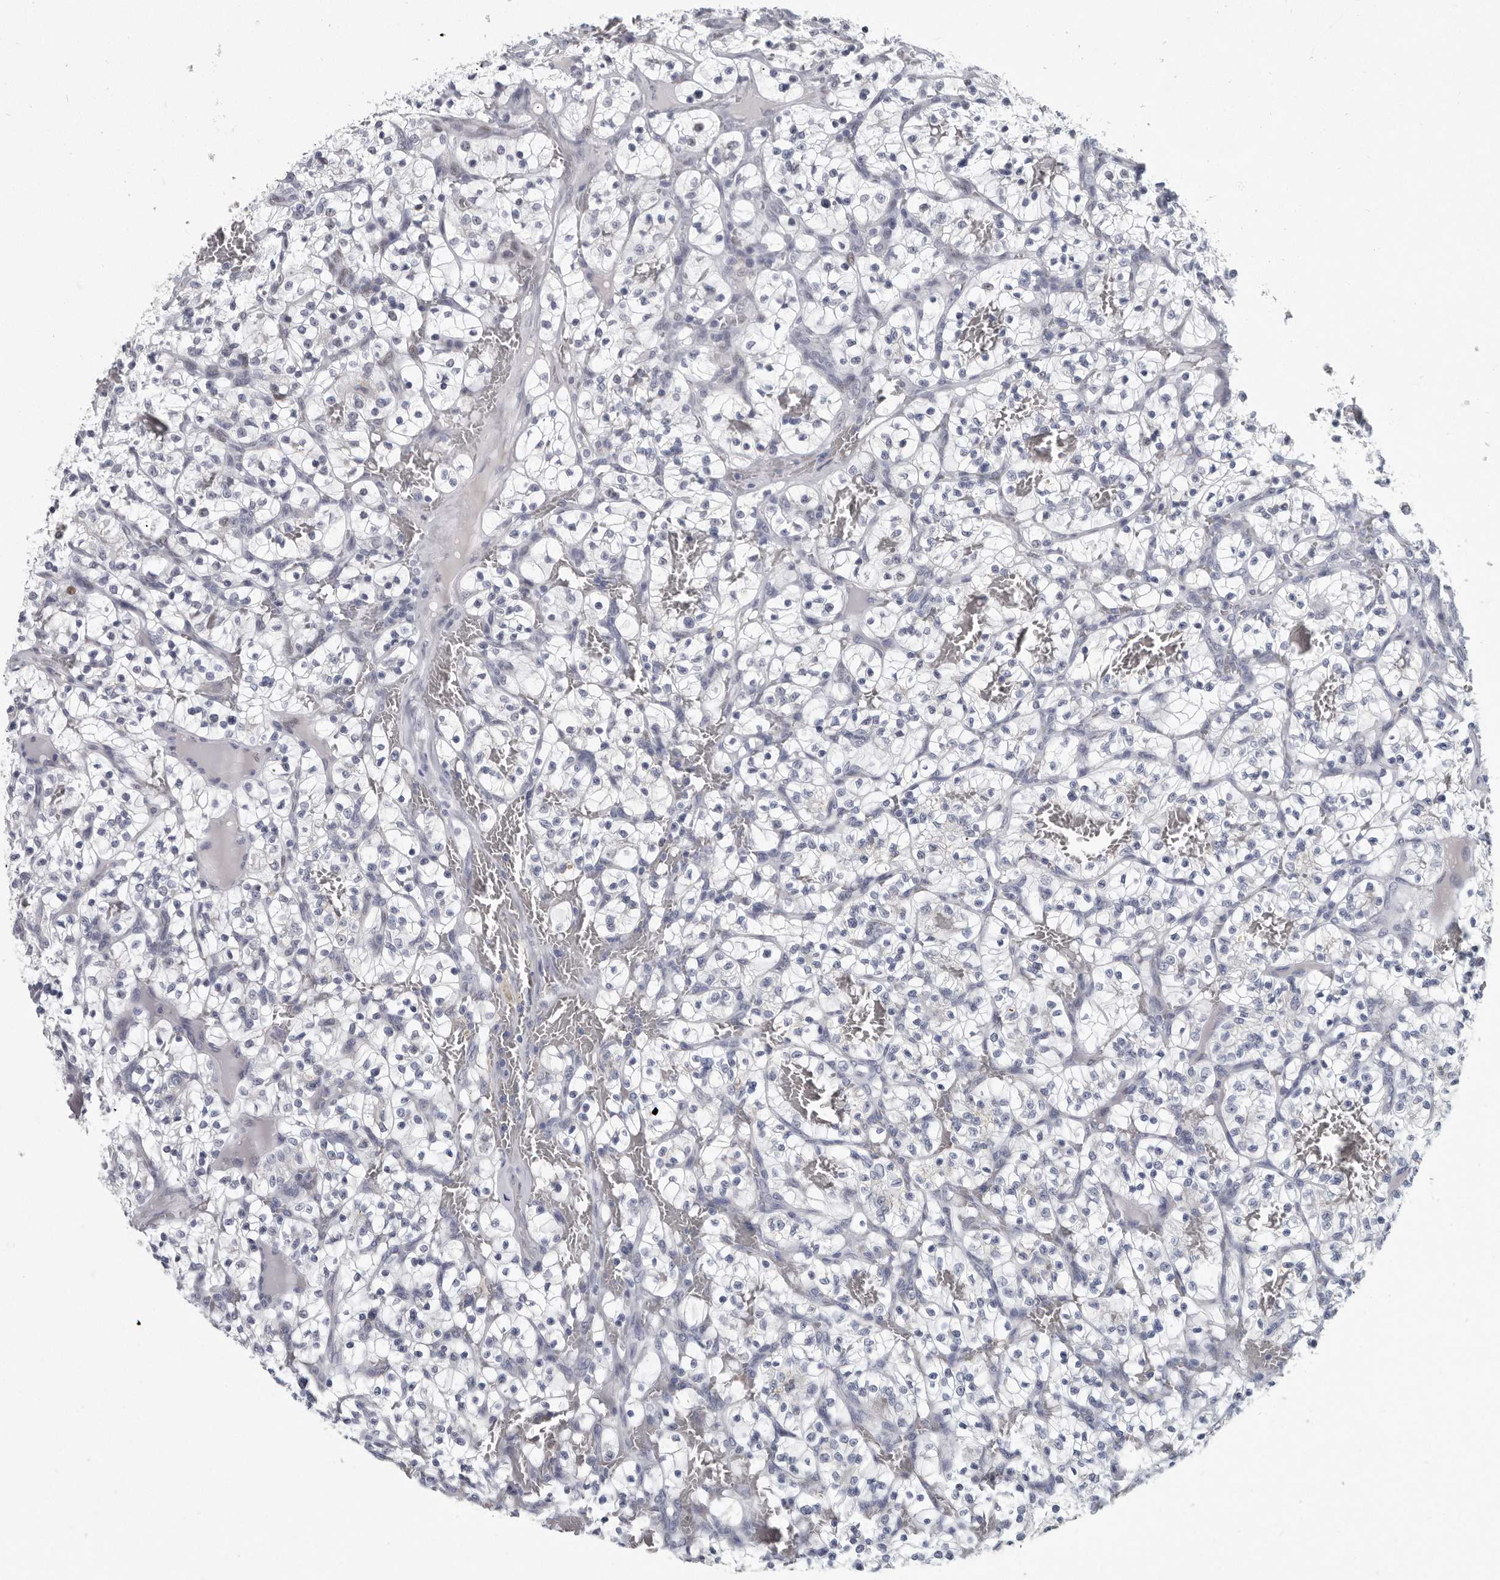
{"staining": {"intensity": "negative", "quantity": "none", "location": "none"}, "tissue": "renal cancer", "cell_type": "Tumor cells", "image_type": "cancer", "snomed": [{"axis": "morphology", "description": "Adenocarcinoma, NOS"}, {"axis": "topography", "description": "Kidney"}], "caption": "The histopathology image displays no staining of tumor cells in renal cancer.", "gene": "WRAP73", "patient": {"sex": "female", "age": 57}}